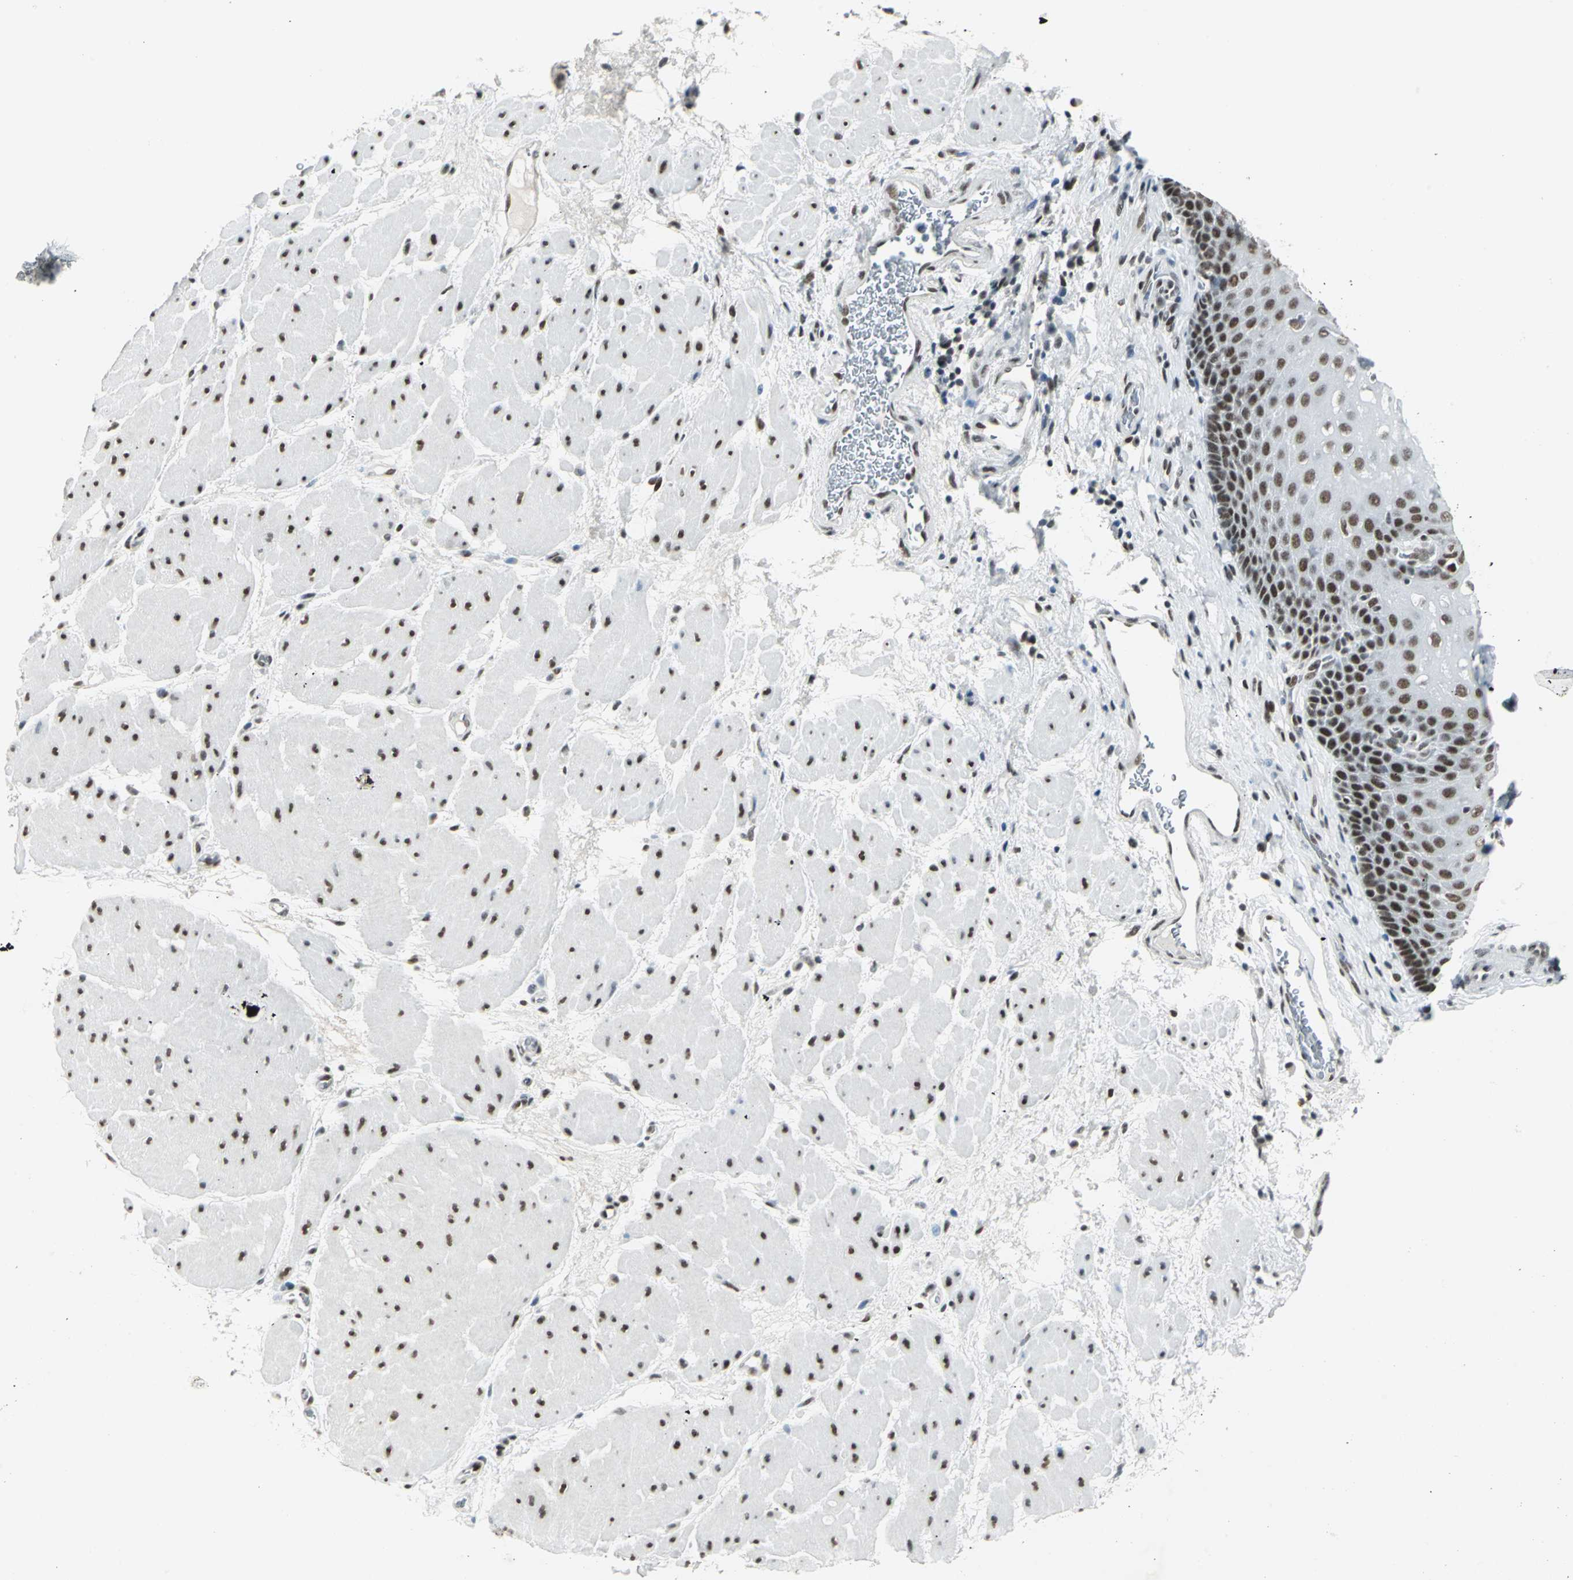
{"staining": {"intensity": "strong", "quantity": "25%-75%", "location": "nuclear"}, "tissue": "esophagus", "cell_type": "Squamous epithelial cells", "image_type": "normal", "snomed": [{"axis": "morphology", "description": "Normal tissue, NOS"}, {"axis": "topography", "description": "Esophagus"}], "caption": "A high amount of strong nuclear positivity is identified in about 25%-75% of squamous epithelial cells in normal esophagus.", "gene": "ADNP", "patient": {"sex": "male", "age": 48}}